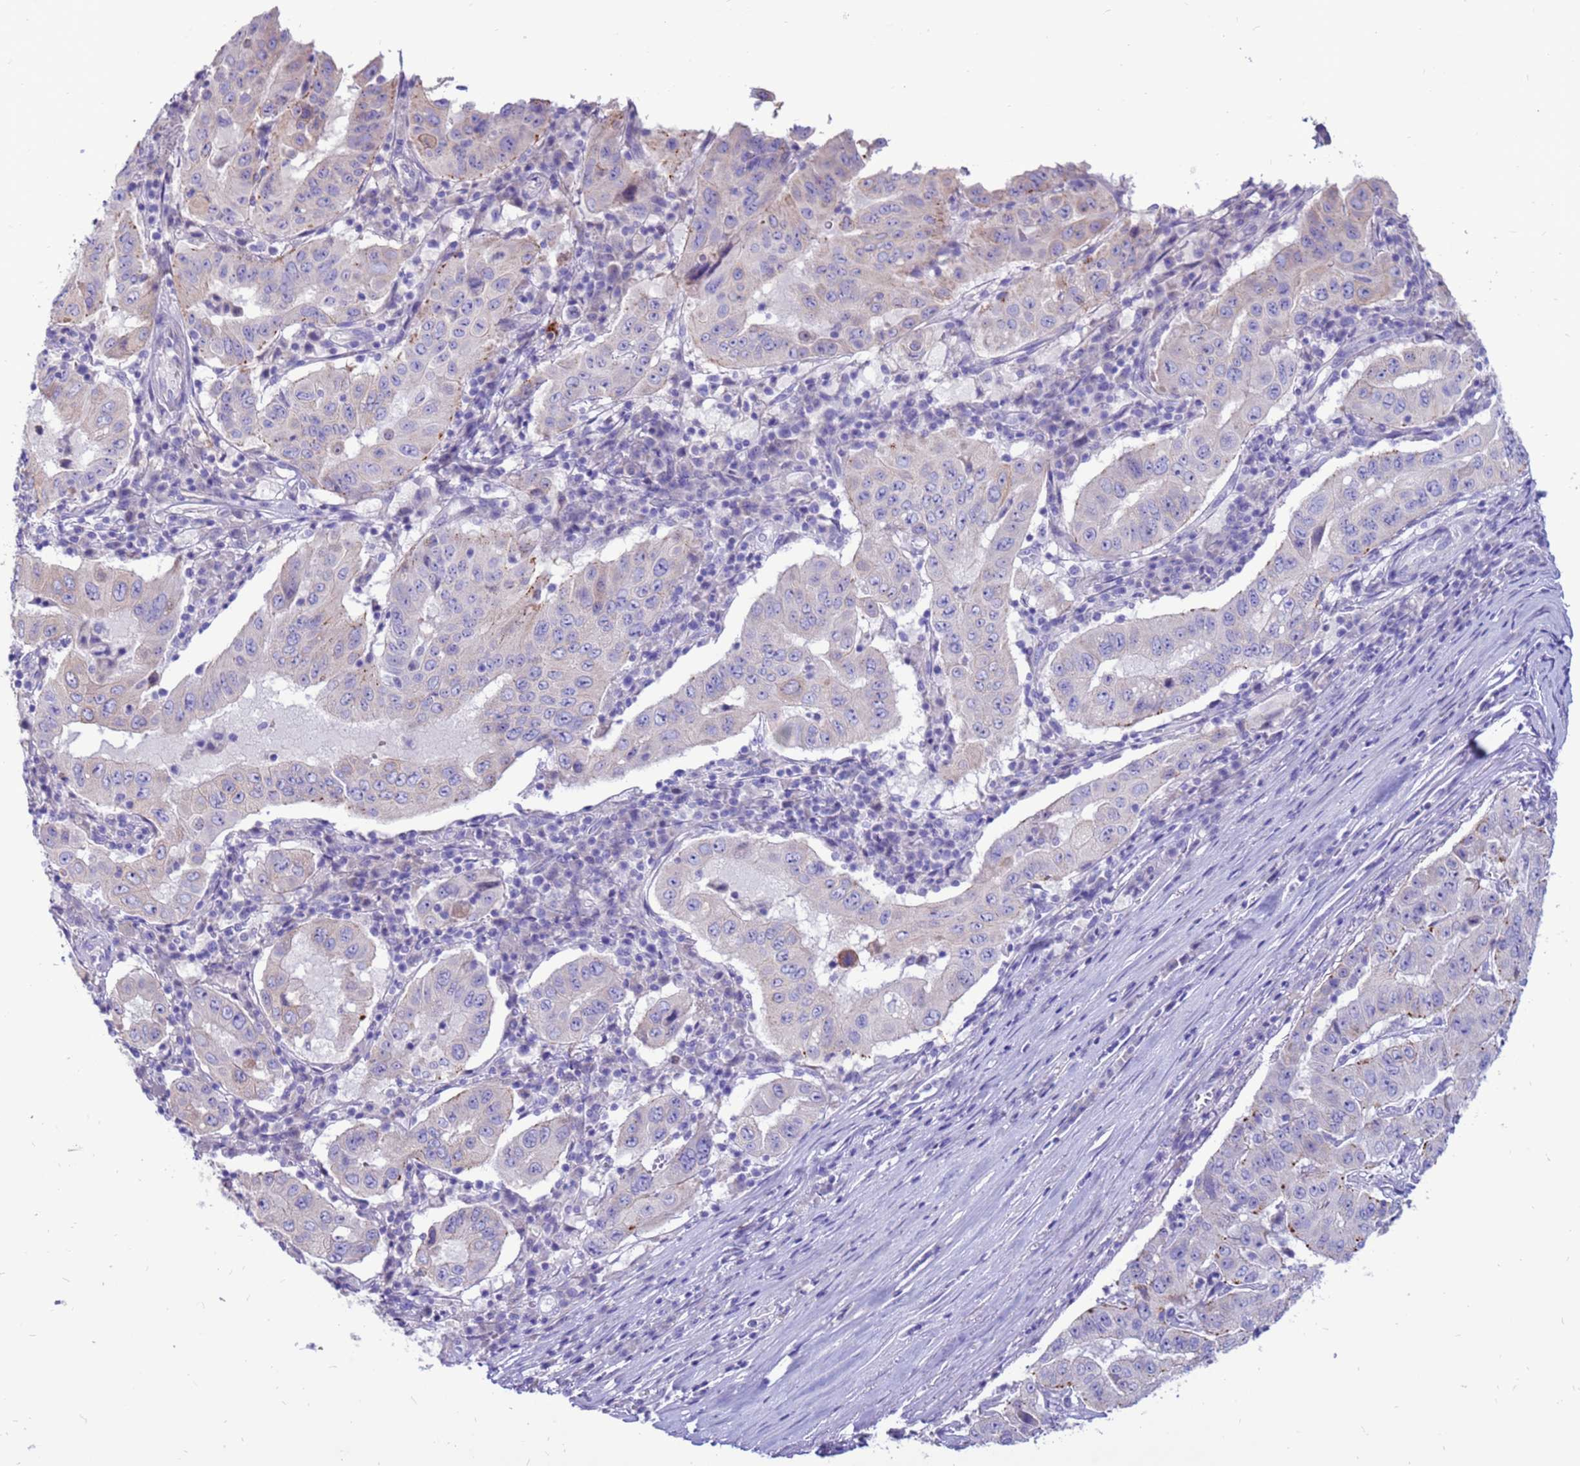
{"staining": {"intensity": "negative", "quantity": "none", "location": "none"}, "tissue": "pancreatic cancer", "cell_type": "Tumor cells", "image_type": "cancer", "snomed": [{"axis": "morphology", "description": "Adenocarcinoma, NOS"}, {"axis": "topography", "description": "Pancreas"}], "caption": "Tumor cells show no significant protein staining in pancreatic cancer.", "gene": "PDE10A", "patient": {"sex": "male", "age": 63}}